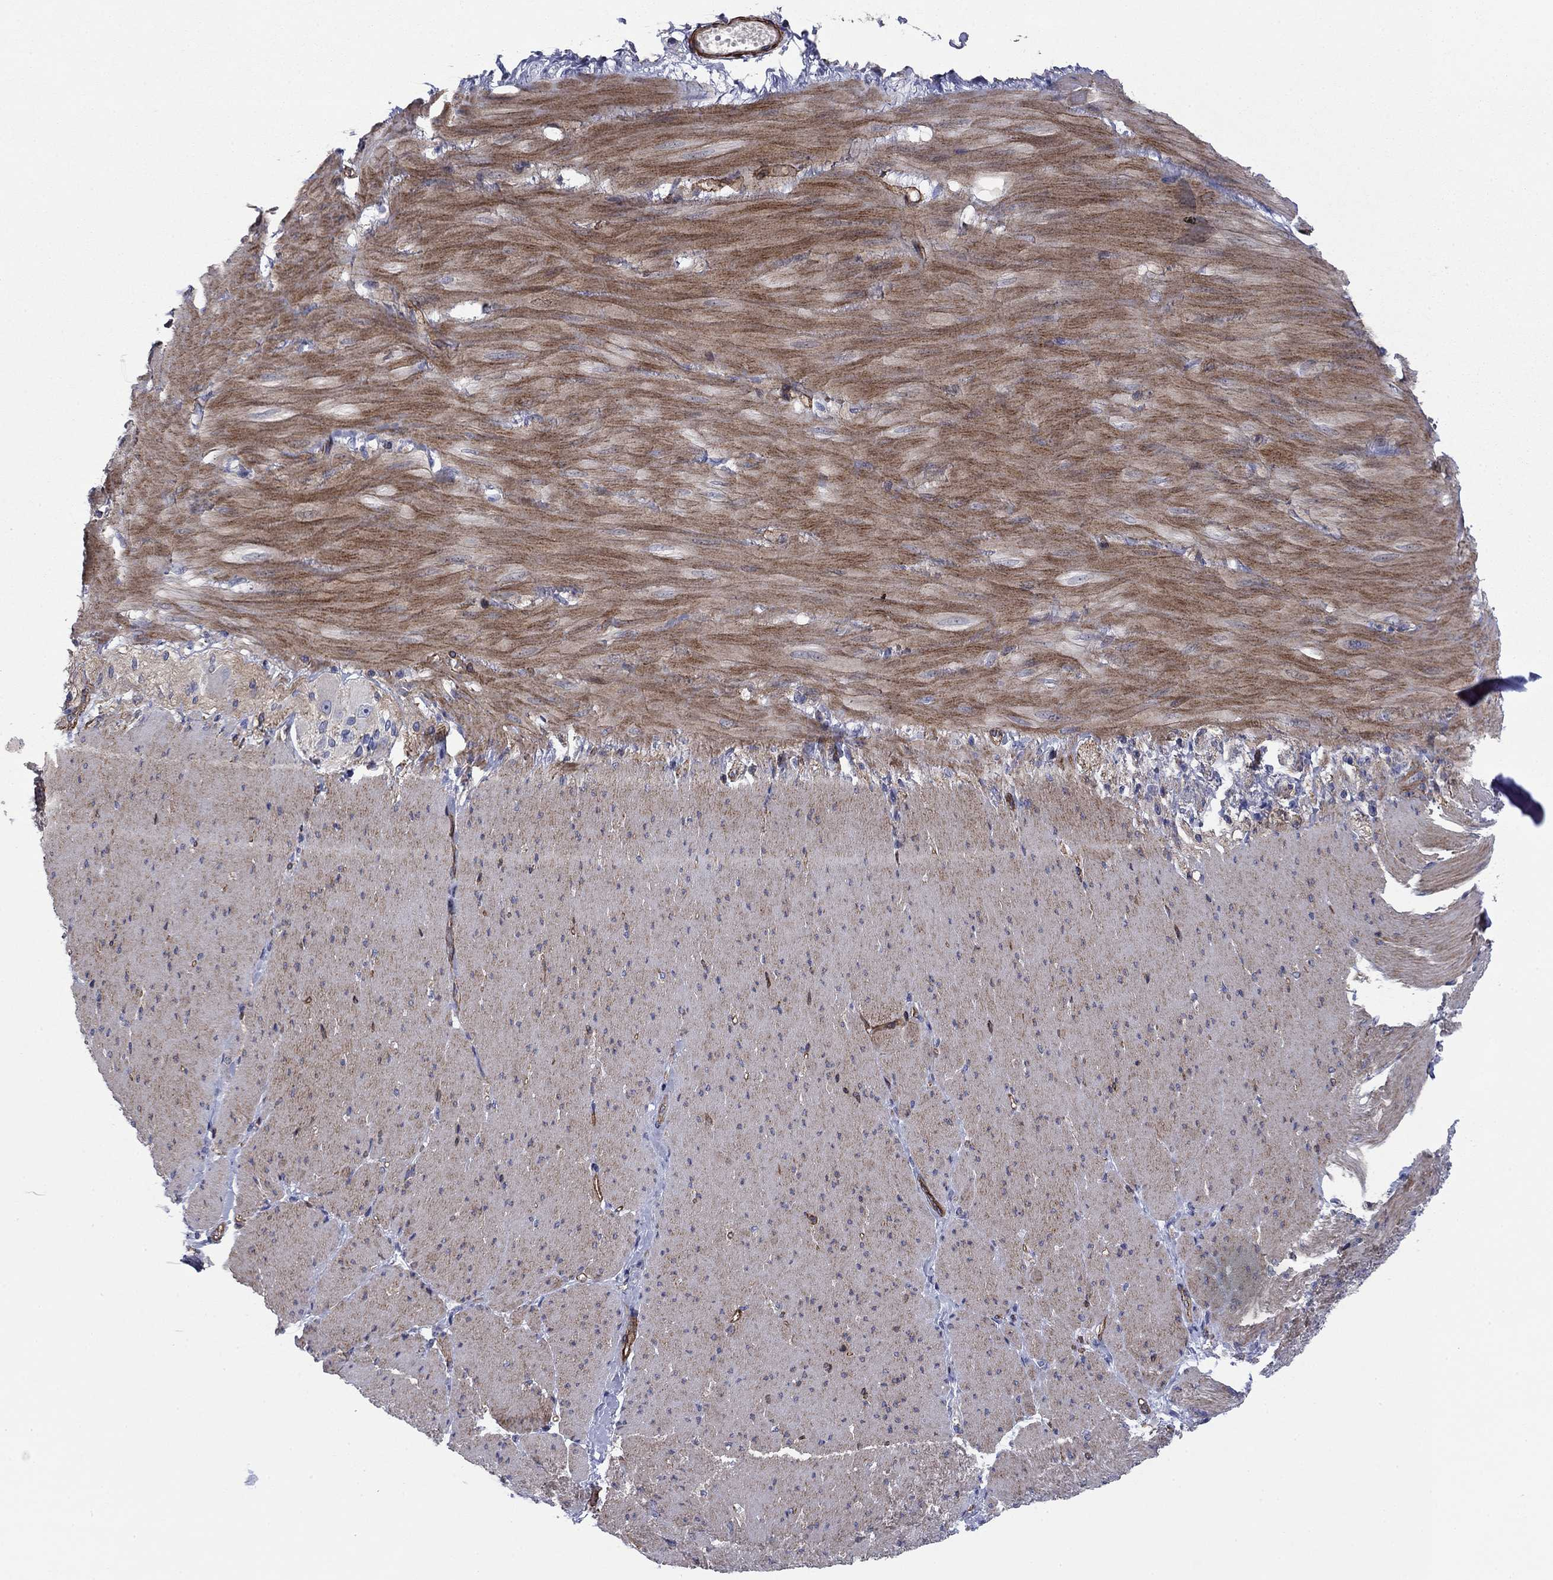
{"staining": {"intensity": "negative", "quantity": "none", "location": "none"}, "tissue": "adipose tissue", "cell_type": "Adipocytes", "image_type": "normal", "snomed": [{"axis": "morphology", "description": "Normal tissue, NOS"}, {"axis": "topography", "description": "Smooth muscle"}, {"axis": "topography", "description": "Duodenum"}, {"axis": "topography", "description": "Peripheral nerve tissue"}], "caption": "Immunohistochemical staining of unremarkable adipose tissue demonstrates no significant expression in adipocytes.", "gene": "PSD4", "patient": {"sex": "female", "age": 61}}